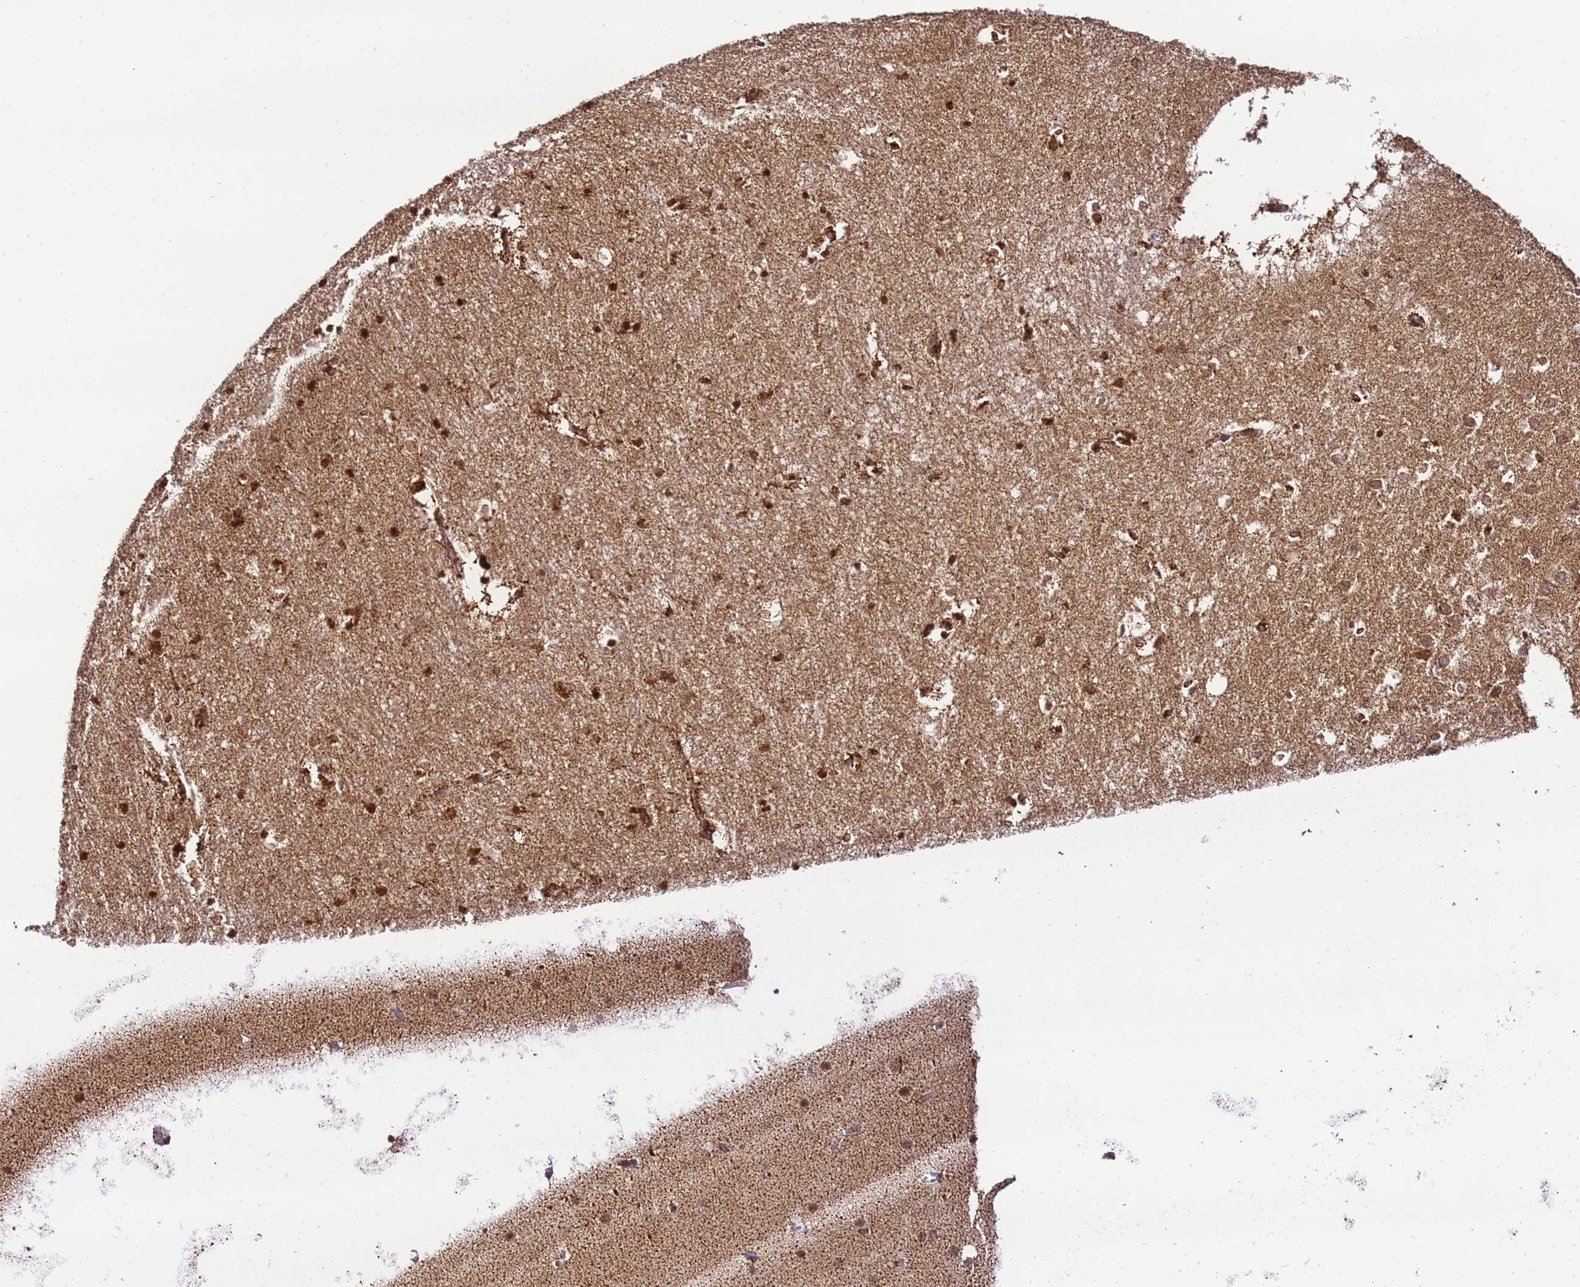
{"staining": {"intensity": "strong", "quantity": "25%-75%", "location": "cytoplasmic/membranous,nuclear"}, "tissue": "hippocampus", "cell_type": "Glial cells", "image_type": "normal", "snomed": [{"axis": "morphology", "description": "Normal tissue, NOS"}, {"axis": "topography", "description": "Hippocampus"}], "caption": "Immunohistochemistry image of normal hippocampus: human hippocampus stained using IHC displays high levels of strong protein expression localized specifically in the cytoplasmic/membranous,nuclear of glial cells, appearing as a cytoplasmic/membranous,nuclear brown color.", "gene": "HSPE1", "patient": {"sex": "female", "age": 64}}